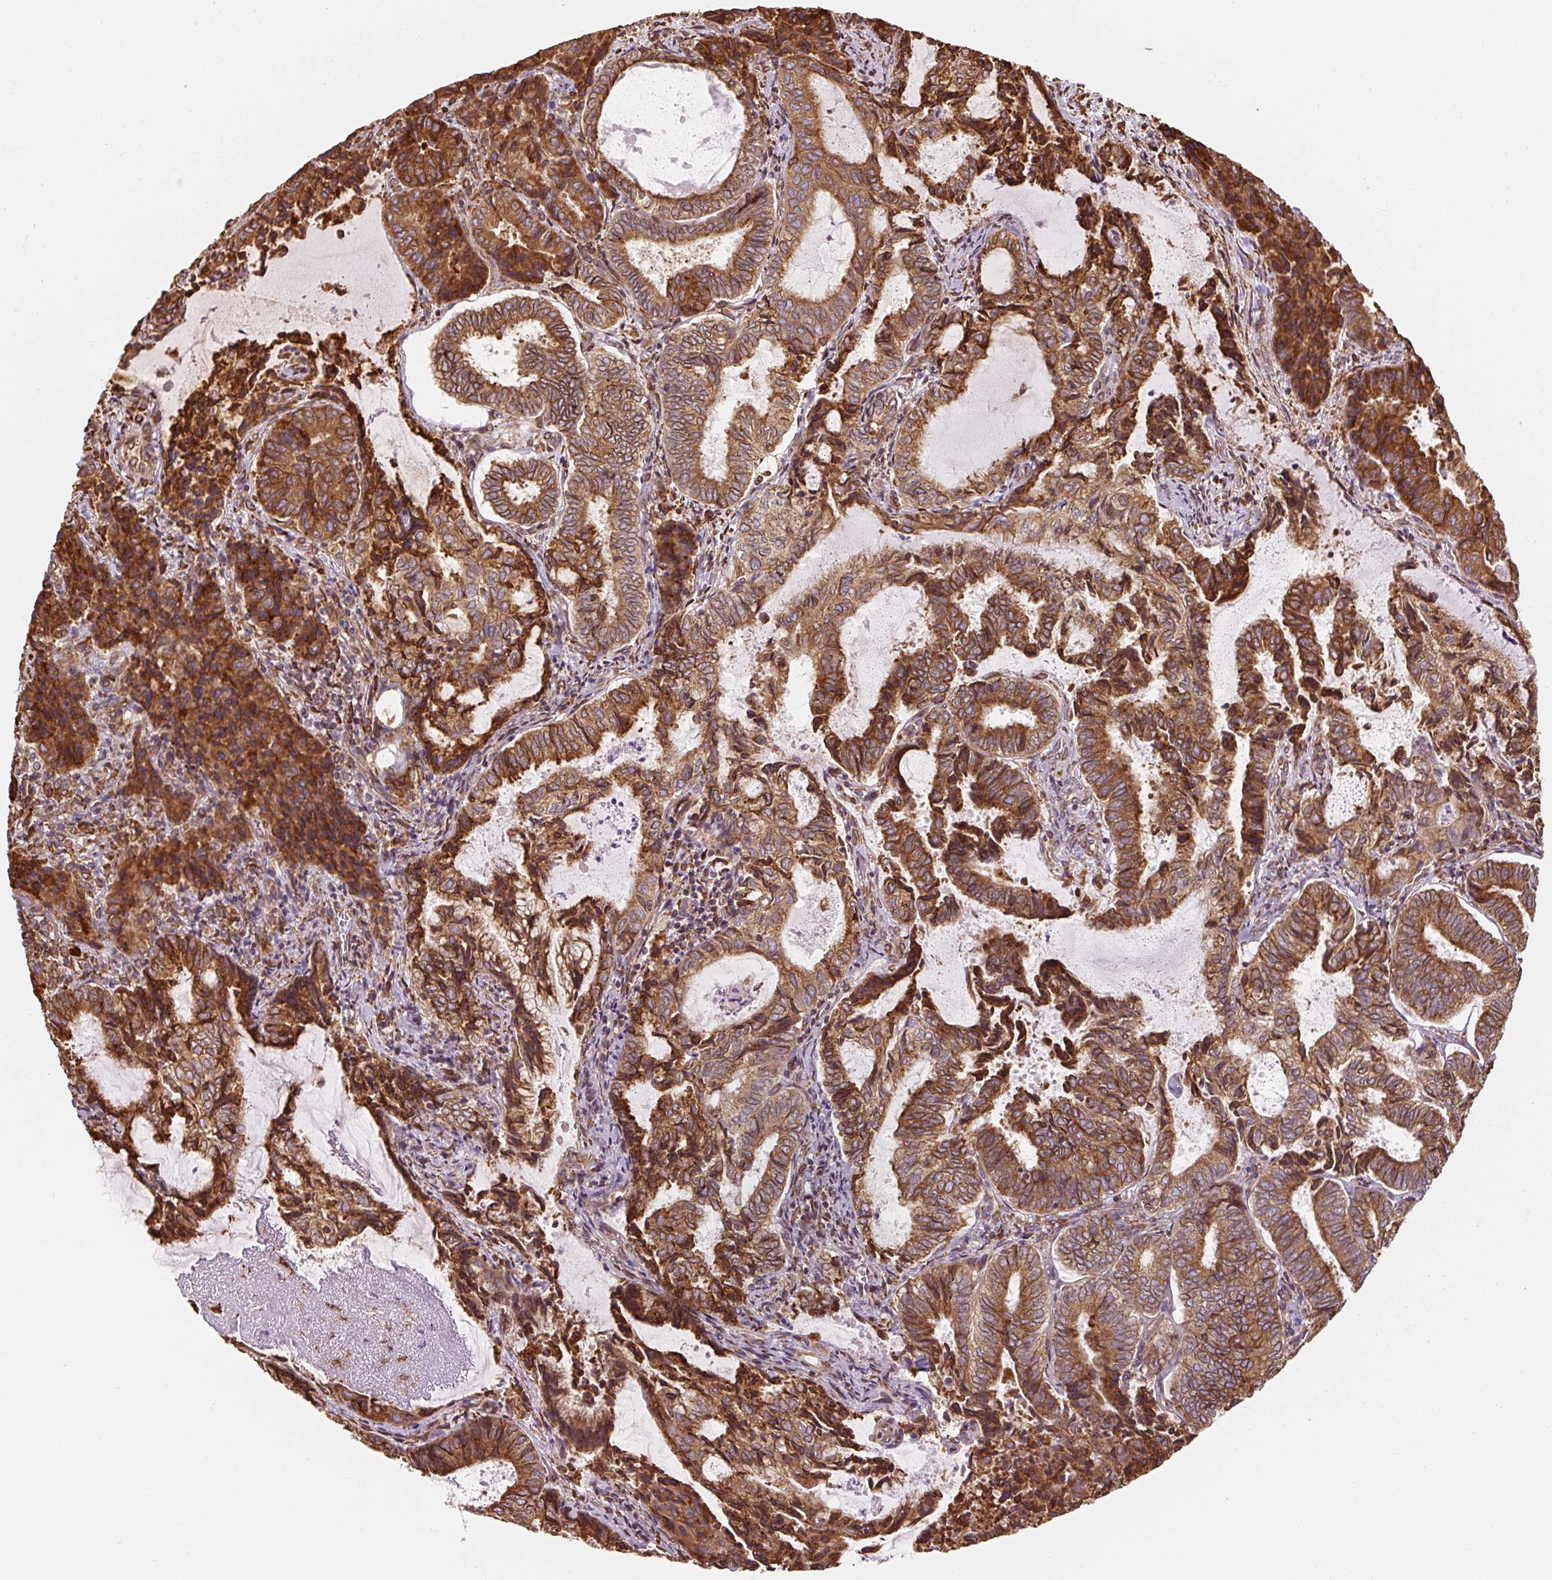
{"staining": {"intensity": "strong", "quantity": ">75%", "location": "cytoplasmic/membranous"}, "tissue": "endometrial cancer", "cell_type": "Tumor cells", "image_type": "cancer", "snomed": [{"axis": "morphology", "description": "Adenocarcinoma, NOS"}, {"axis": "topography", "description": "Endometrium"}], "caption": "Immunohistochemistry (IHC) micrograph of neoplastic tissue: human endometrial cancer (adenocarcinoma) stained using IHC demonstrates high levels of strong protein expression localized specifically in the cytoplasmic/membranous of tumor cells, appearing as a cytoplasmic/membranous brown color.", "gene": "PRKCSH", "patient": {"sex": "female", "age": 80}}